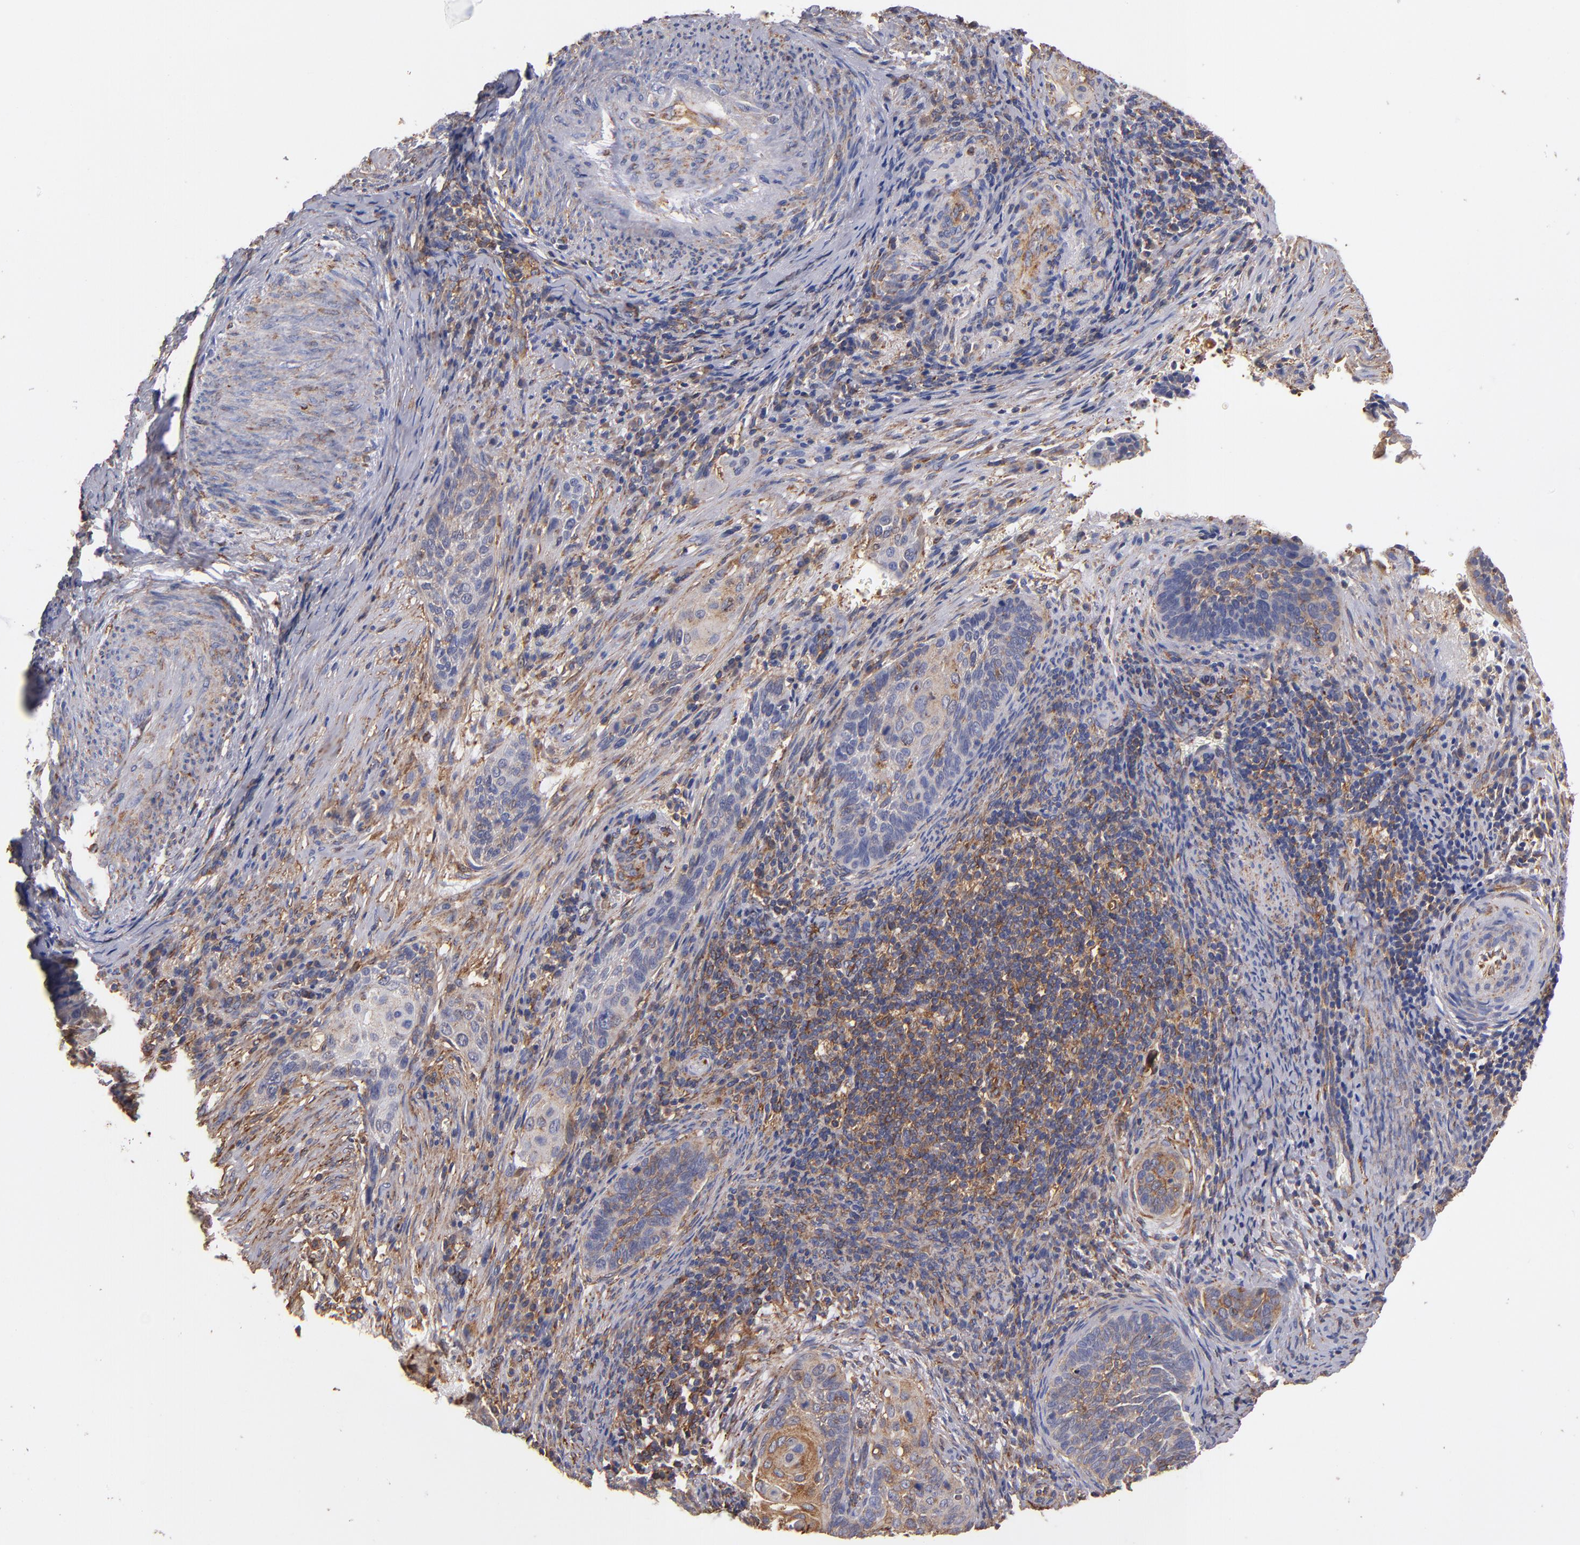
{"staining": {"intensity": "moderate", "quantity": "<25%", "location": "cytoplasmic/membranous"}, "tissue": "cervical cancer", "cell_type": "Tumor cells", "image_type": "cancer", "snomed": [{"axis": "morphology", "description": "Squamous cell carcinoma, NOS"}, {"axis": "topography", "description": "Cervix"}], "caption": "An image of human cervical cancer (squamous cell carcinoma) stained for a protein demonstrates moderate cytoplasmic/membranous brown staining in tumor cells.", "gene": "MVP", "patient": {"sex": "female", "age": 33}}